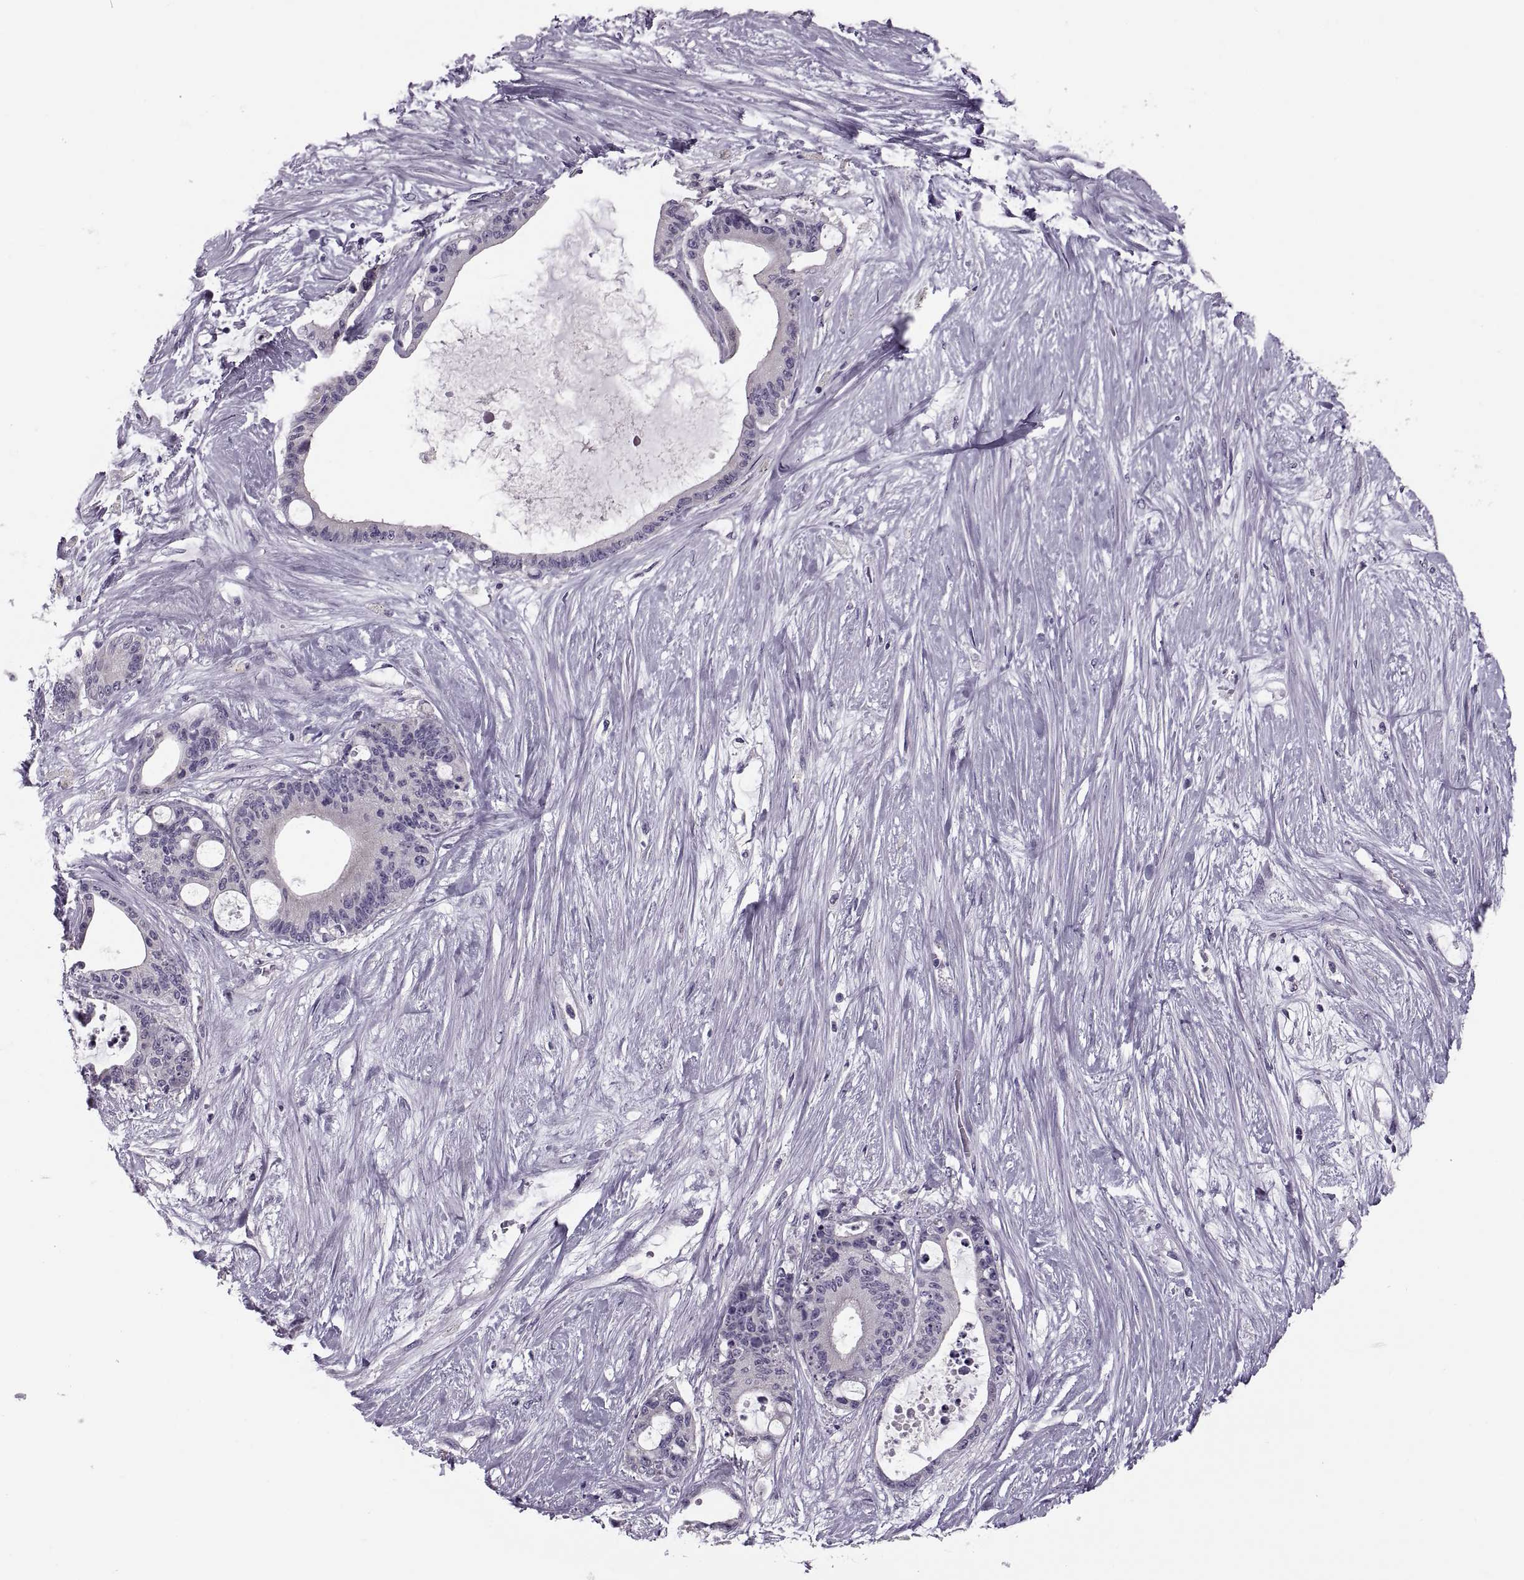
{"staining": {"intensity": "negative", "quantity": "none", "location": "none"}, "tissue": "liver cancer", "cell_type": "Tumor cells", "image_type": "cancer", "snomed": [{"axis": "morphology", "description": "Normal tissue, NOS"}, {"axis": "morphology", "description": "Cholangiocarcinoma"}, {"axis": "topography", "description": "Liver"}, {"axis": "topography", "description": "Peripheral nerve tissue"}], "caption": "This is an IHC histopathology image of human liver cholangiocarcinoma. There is no staining in tumor cells.", "gene": "PRSS54", "patient": {"sex": "female", "age": 73}}